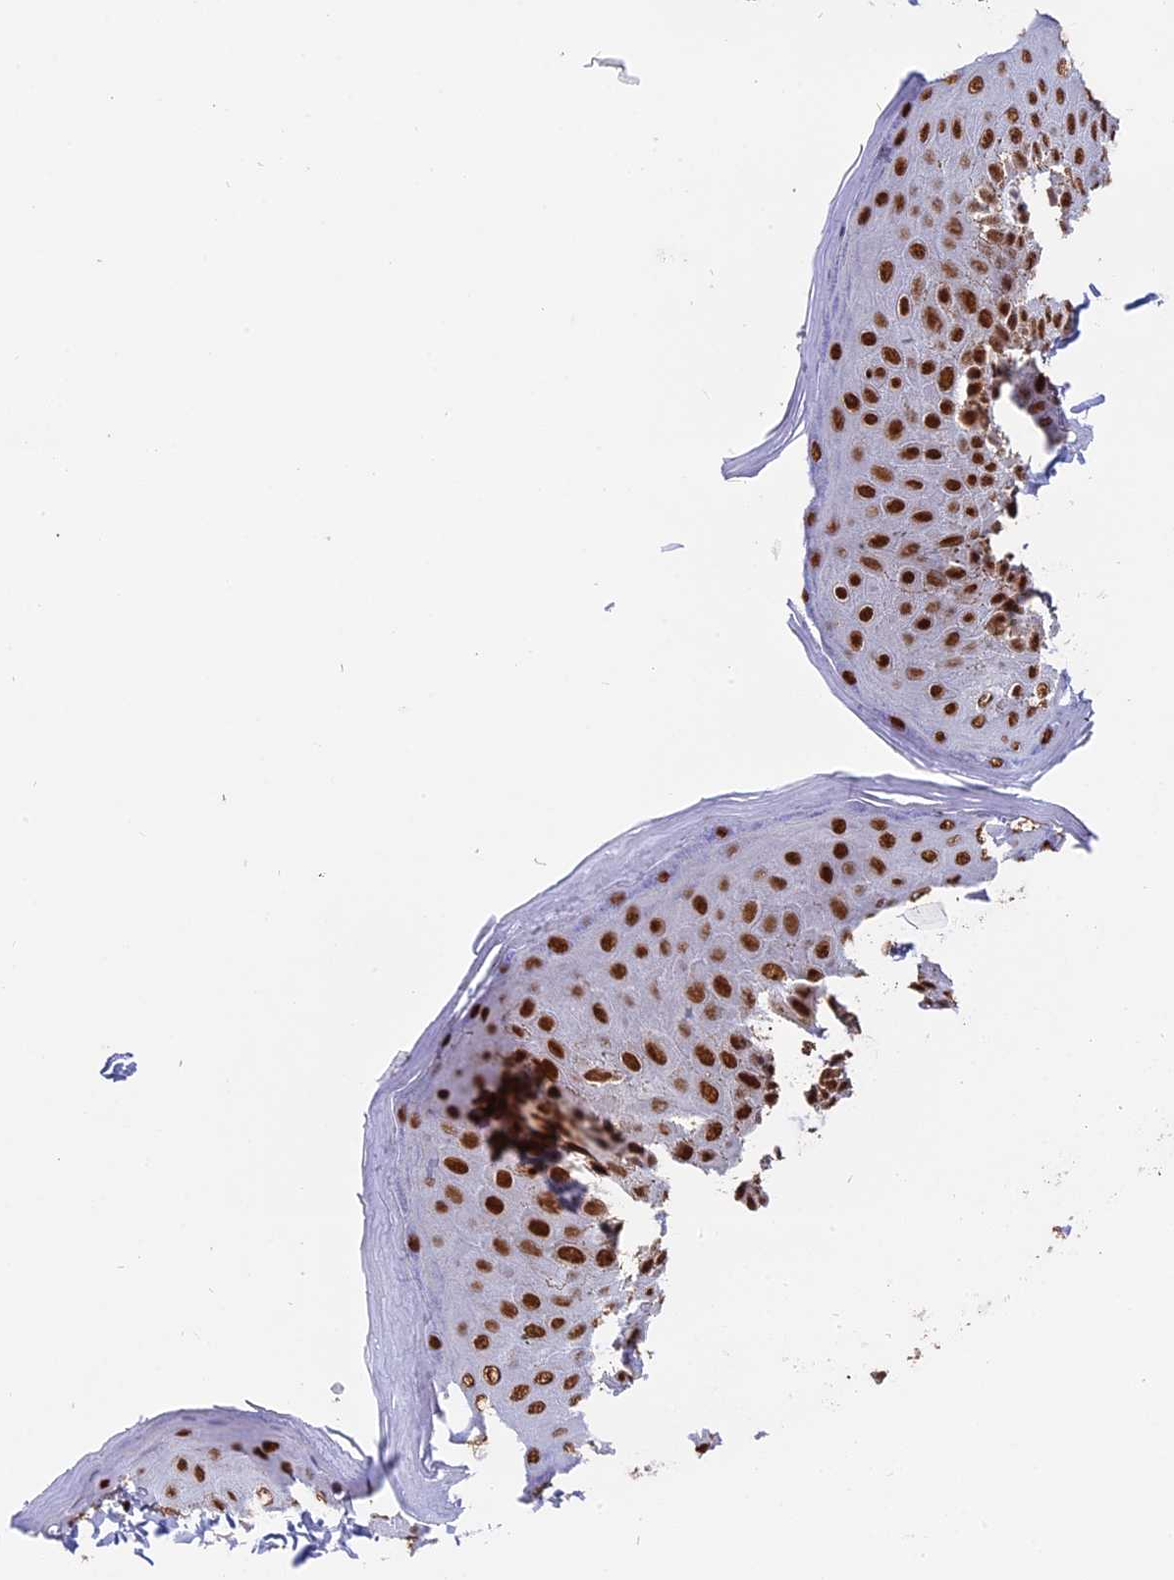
{"staining": {"intensity": "strong", "quantity": ">75%", "location": "nuclear"}, "tissue": "skin", "cell_type": "Epidermal cells", "image_type": "normal", "snomed": [{"axis": "morphology", "description": "Normal tissue, NOS"}, {"axis": "topography", "description": "Anal"}], "caption": "Immunohistochemical staining of normal skin displays >75% levels of strong nuclear protein expression in approximately >75% of epidermal cells.", "gene": "RAMACL", "patient": {"sex": "male", "age": 44}}